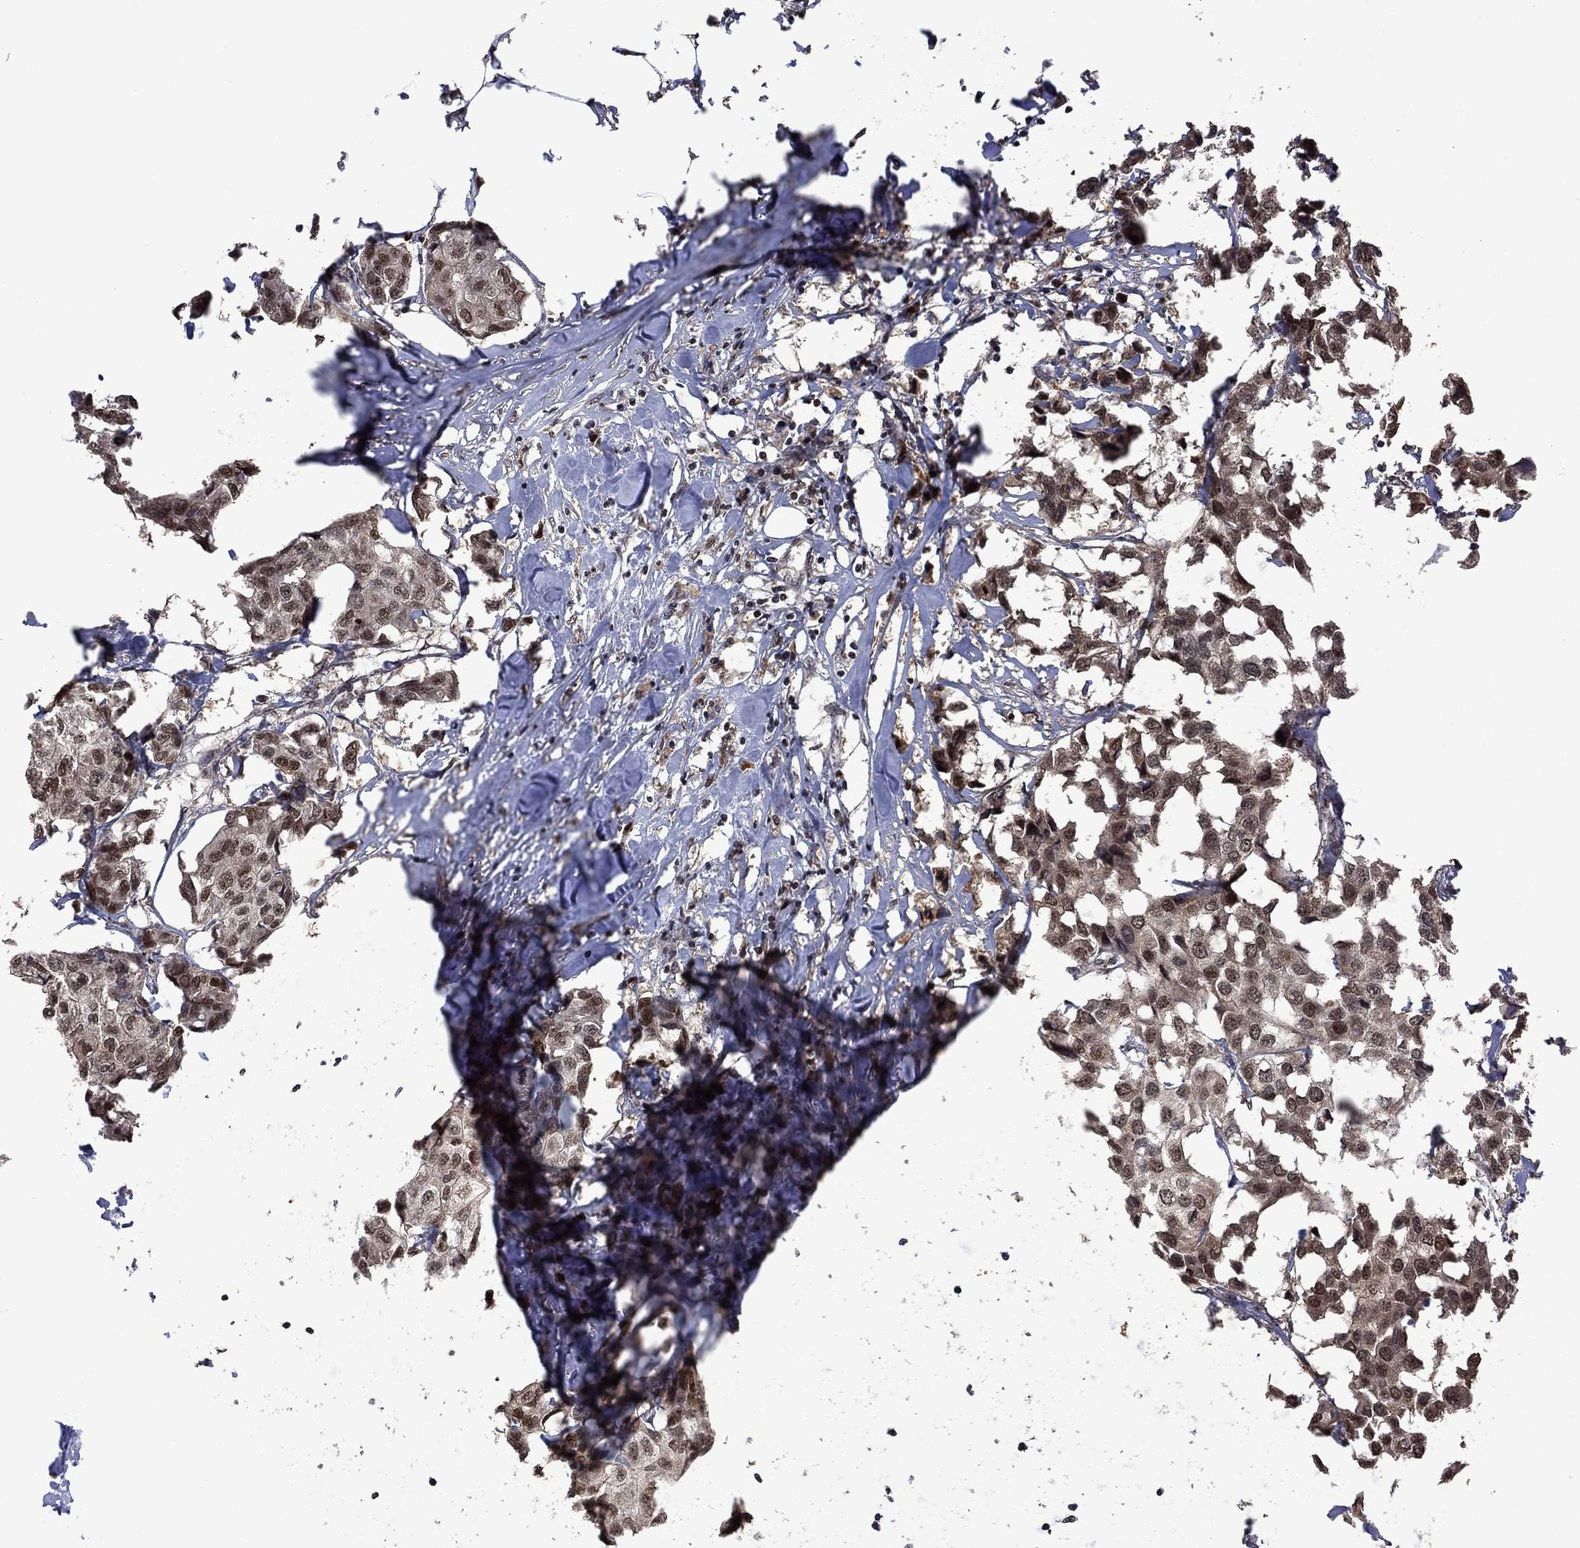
{"staining": {"intensity": "moderate", "quantity": "25%-75%", "location": "cytoplasmic/membranous,nuclear"}, "tissue": "breast cancer", "cell_type": "Tumor cells", "image_type": "cancer", "snomed": [{"axis": "morphology", "description": "Duct carcinoma"}, {"axis": "topography", "description": "Breast"}], "caption": "Protein staining by immunohistochemistry demonstrates moderate cytoplasmic/membranous and nuclear positivity in about 25%-75% of tumor cells in intraductal carcinoma (breast).", "gene": "FBL", "patient": {"sex": "female", "age": 80}}